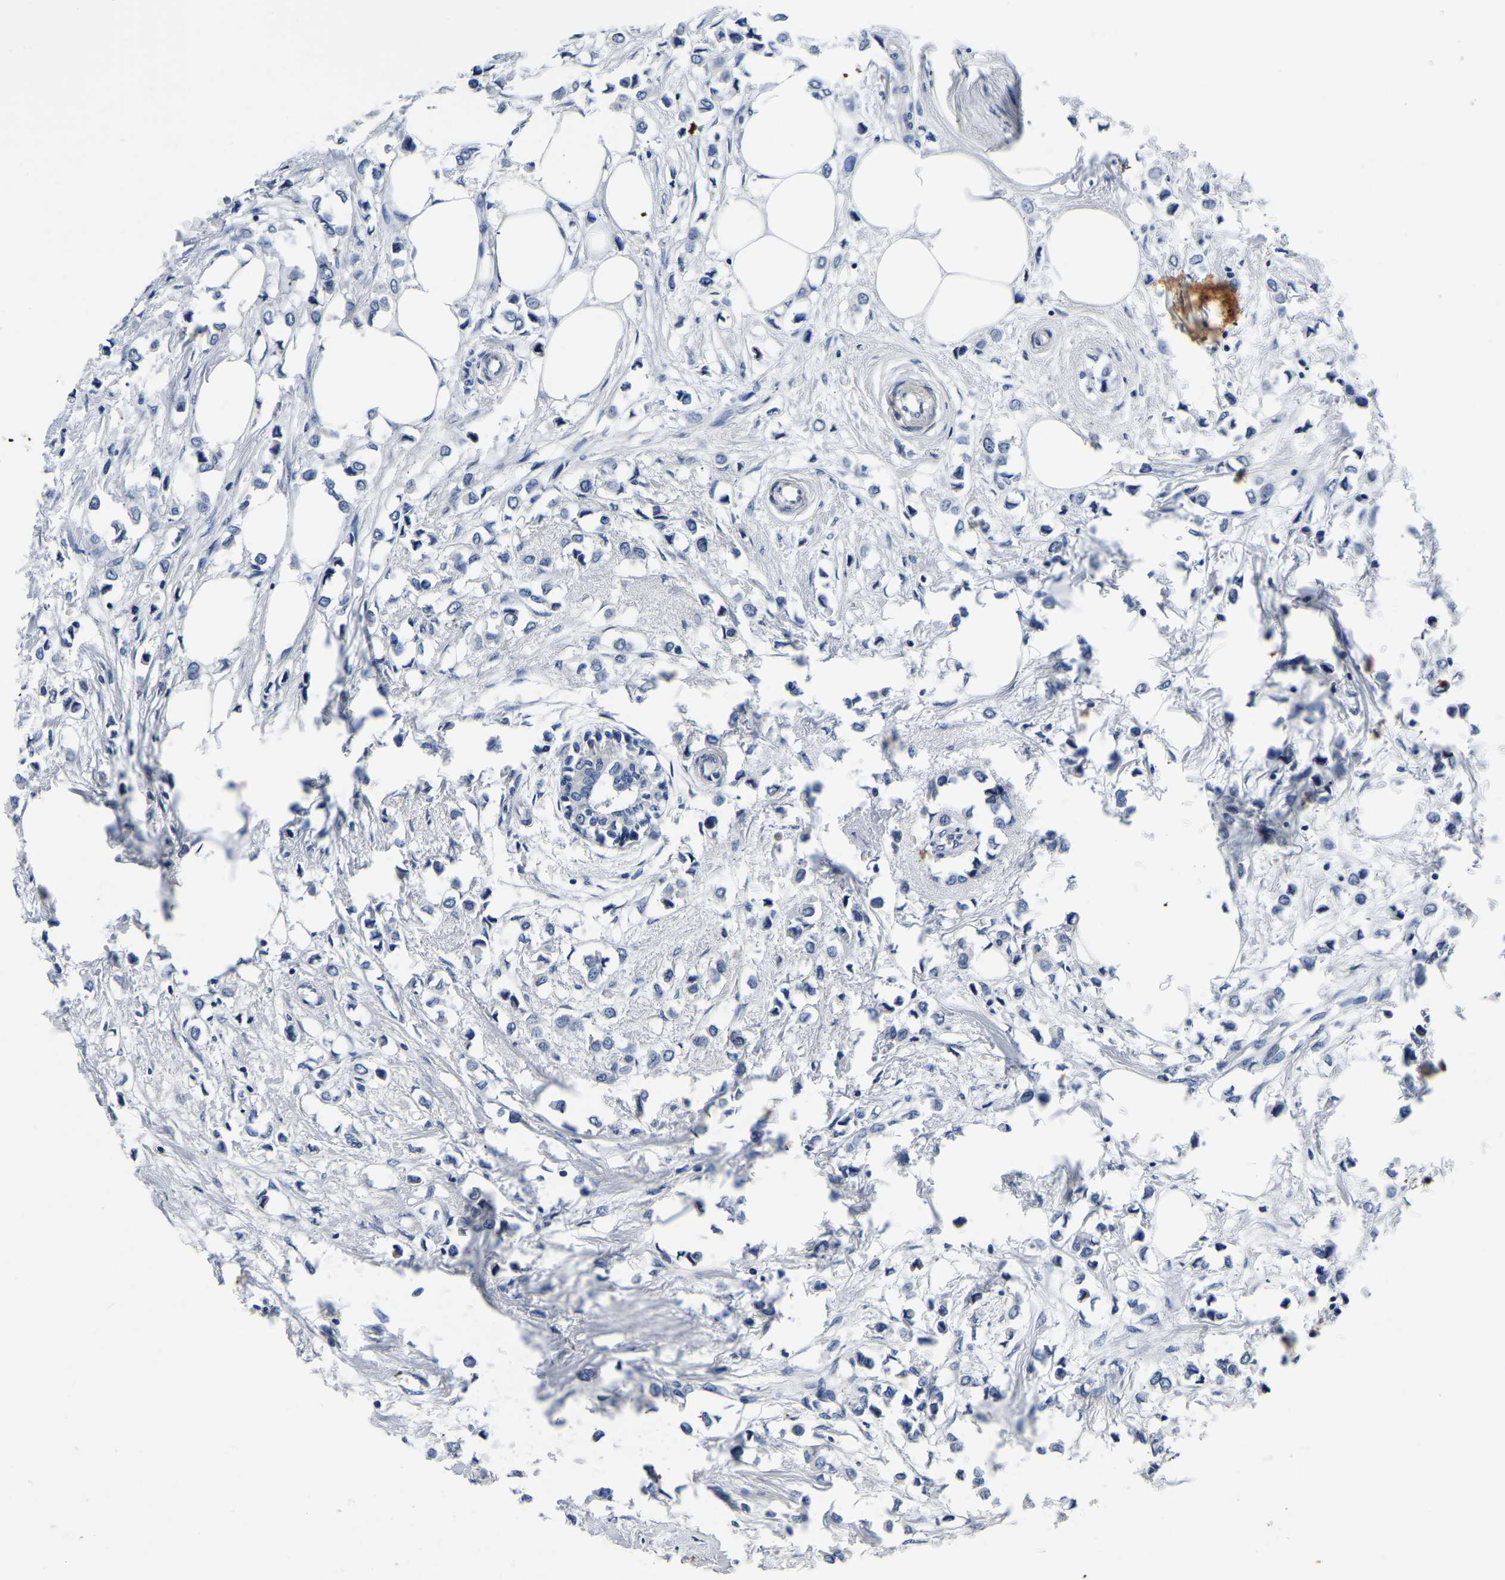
{"staining": {"intensity": "negative", "quantity": "none", "location": "none"}, "tissue": "breast cancer", "cell_type": "Tumor cells", "image_type": "cancer", "snomed": [{"axis": "morphology", "description": "Lobular carcinoma"}, {"axis": "topography", "description": "Breast"}], "caption": "Immunohistochemical staining of breast cancer (lobular carcinoma) demonstrates no significant expression in tumor cells.", "gene": "KCTD17", "patient": {"sex": "female", "age": 51}}